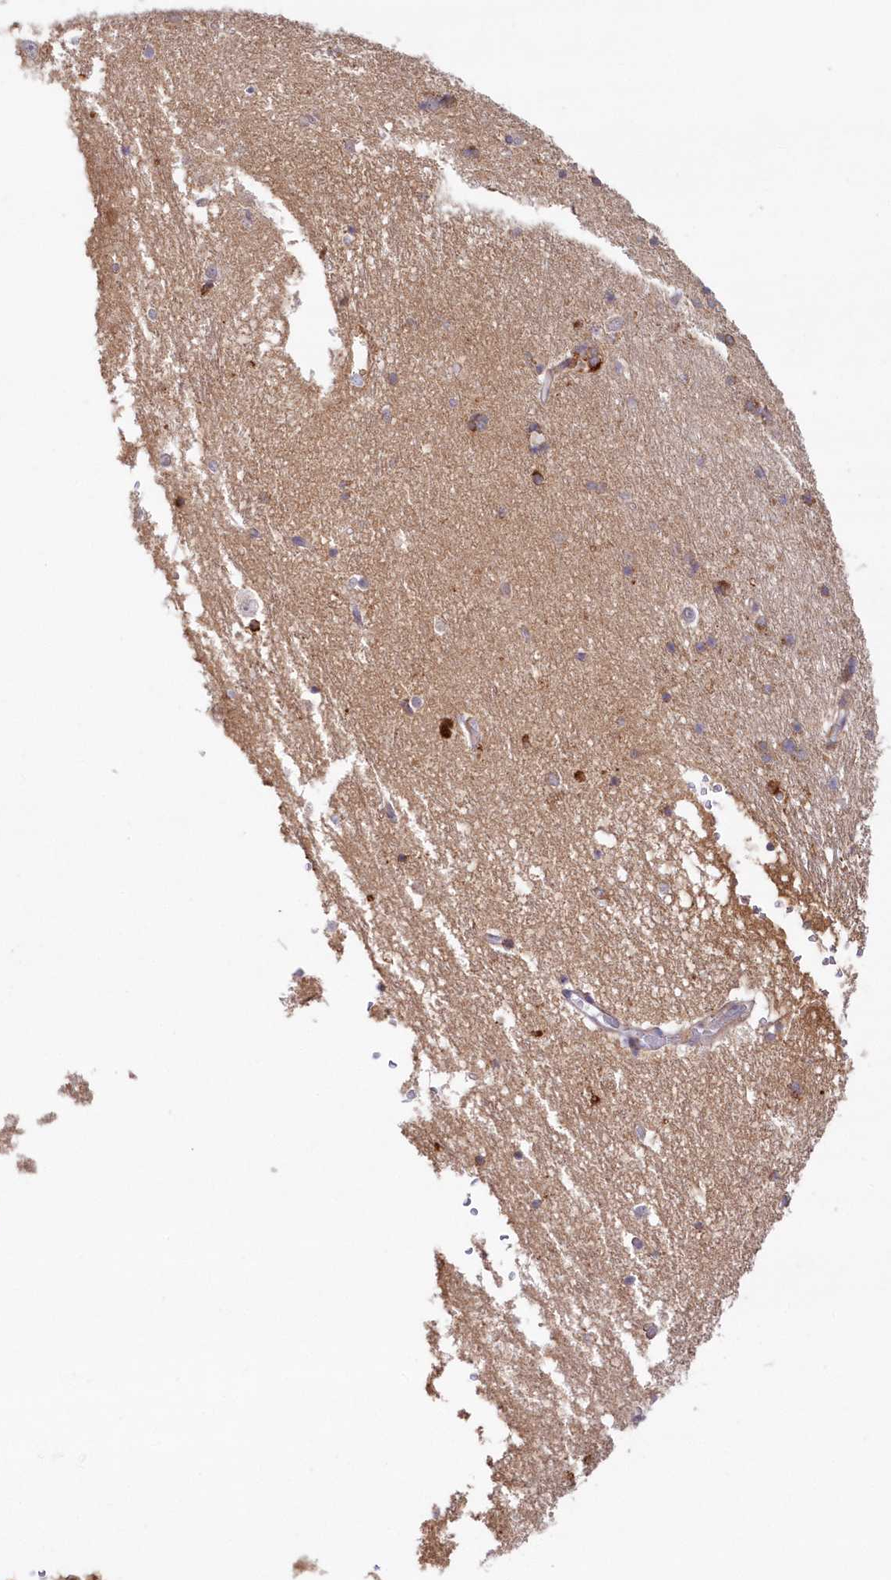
{"staining": {"intensity": "moderate", "quantity": "<25%", "location": "cytoplasmic/membranous"}, "tissue": "hippocampus", "cell_type": "Glial cells", "image_type": "normal", "snomed": [{"axis": "morphology", "description": "Normal tissue, NOS"}, {"axis": "topography", "description": "Hippocampus"}], "caption": "Immunohistochemistry histopathology image of benign human hippocampus stained for a protein (brown), which exhibits low levels of moderate cytoplasmic/membranous positivity in about <25% of glial cells.", "gene": "GBE1", "patient": {"sex": "male", "age": 45}}